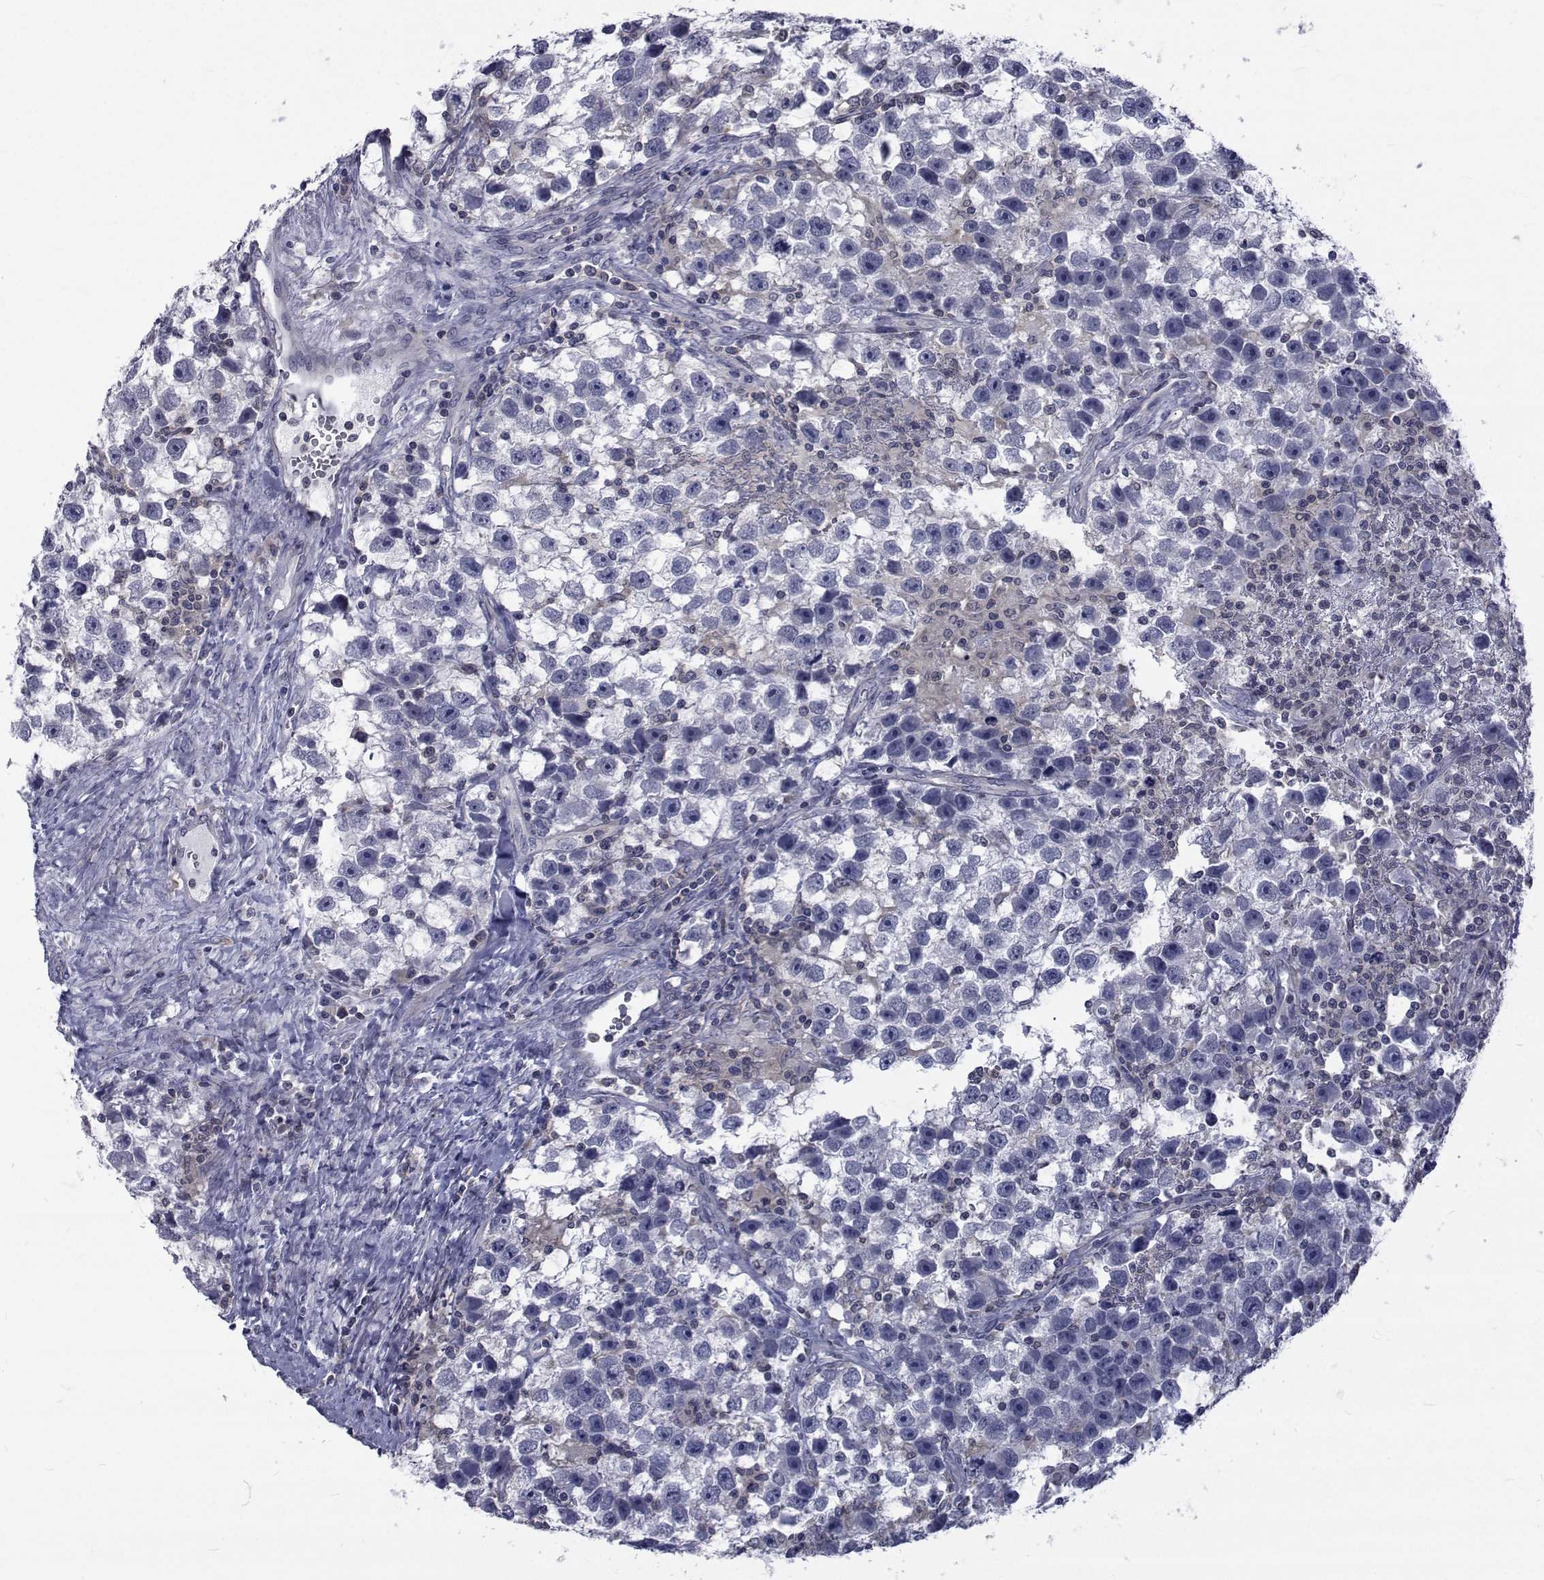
{"staining": {"intensity": "negative", "quantity": "none", "location": "none"}, "tissue": "testis cancer", "cell_type": "Tumor cells", "image_type": "cancer", "snomed": [{"axis": "morphology", "description": "Seminoma, NOS"}, {"axis": "topography", "description": "Testis"}], "caption": "Human testis cancer (seminoma) stained for a protein using IHC demonstrates no expression in tumor cells.", "gene": "SLC30A10", "patient": {"sex": "male", "age": 43}}